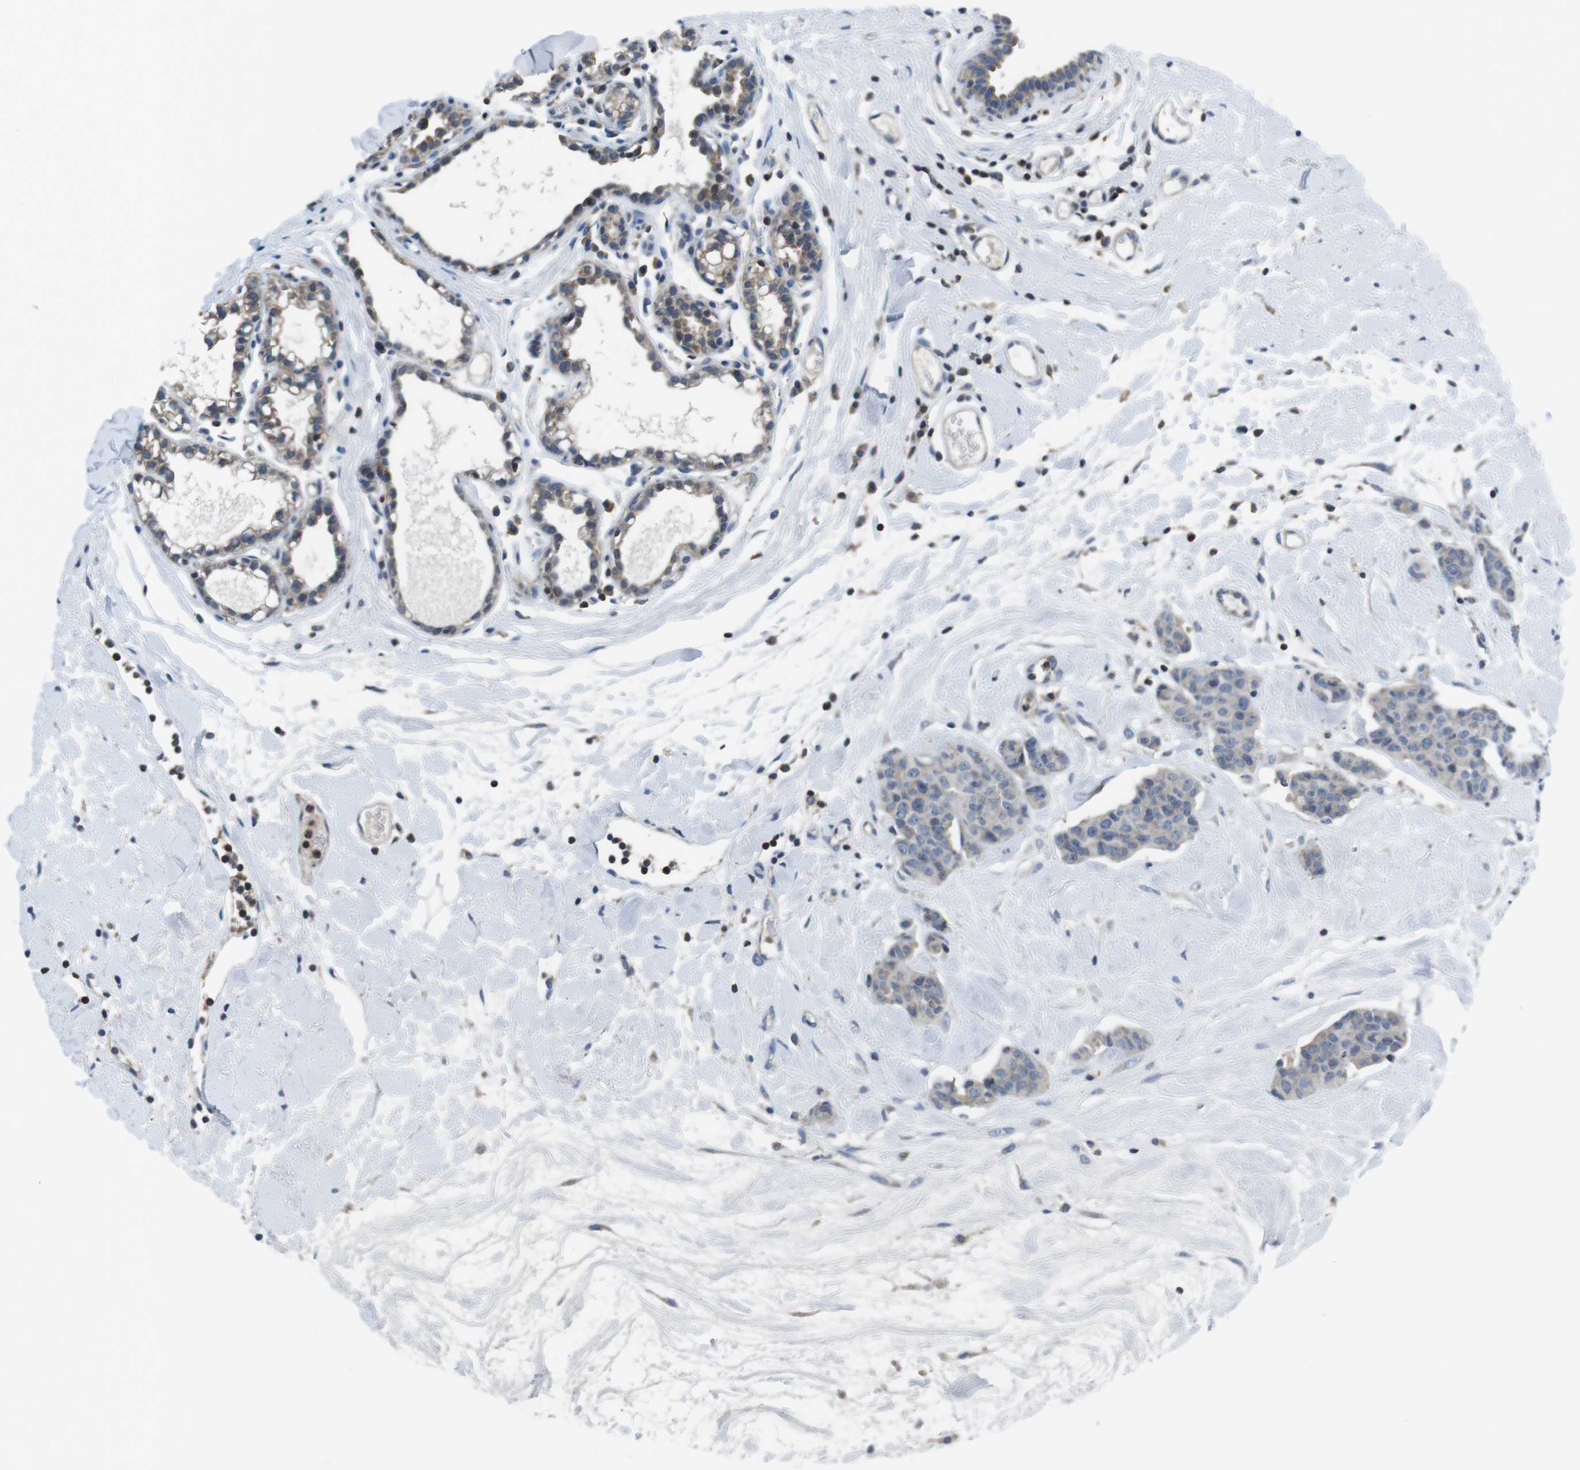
{"staining": {"intensity": "negative", "quantity": "none", "location": "none"}, "tissue": "breast cancer", "cell_type": "Tumor cells", "image_type": "cancer", "snomed": [{"axis": "morphology", "description": "Normal tissue, NOS"}, {"axis": "morphology", "description": "Duct carcinoma"}, {"axis": "topography", "description": "Breast"}], "caption": "Immunohistochemistry photomicrograph of human breast cancer (invasive ductal carcinoma) stained for a protein (brown), which shows no expression in tumor cells. The staining was performed using DAB to visualize the protein expression in brown, while the nuclei were stained in blue with hematoxylin (Magnification: 20x).", "gene": "PIK3CD", "patient": {"sex": "female", "age": 40}}